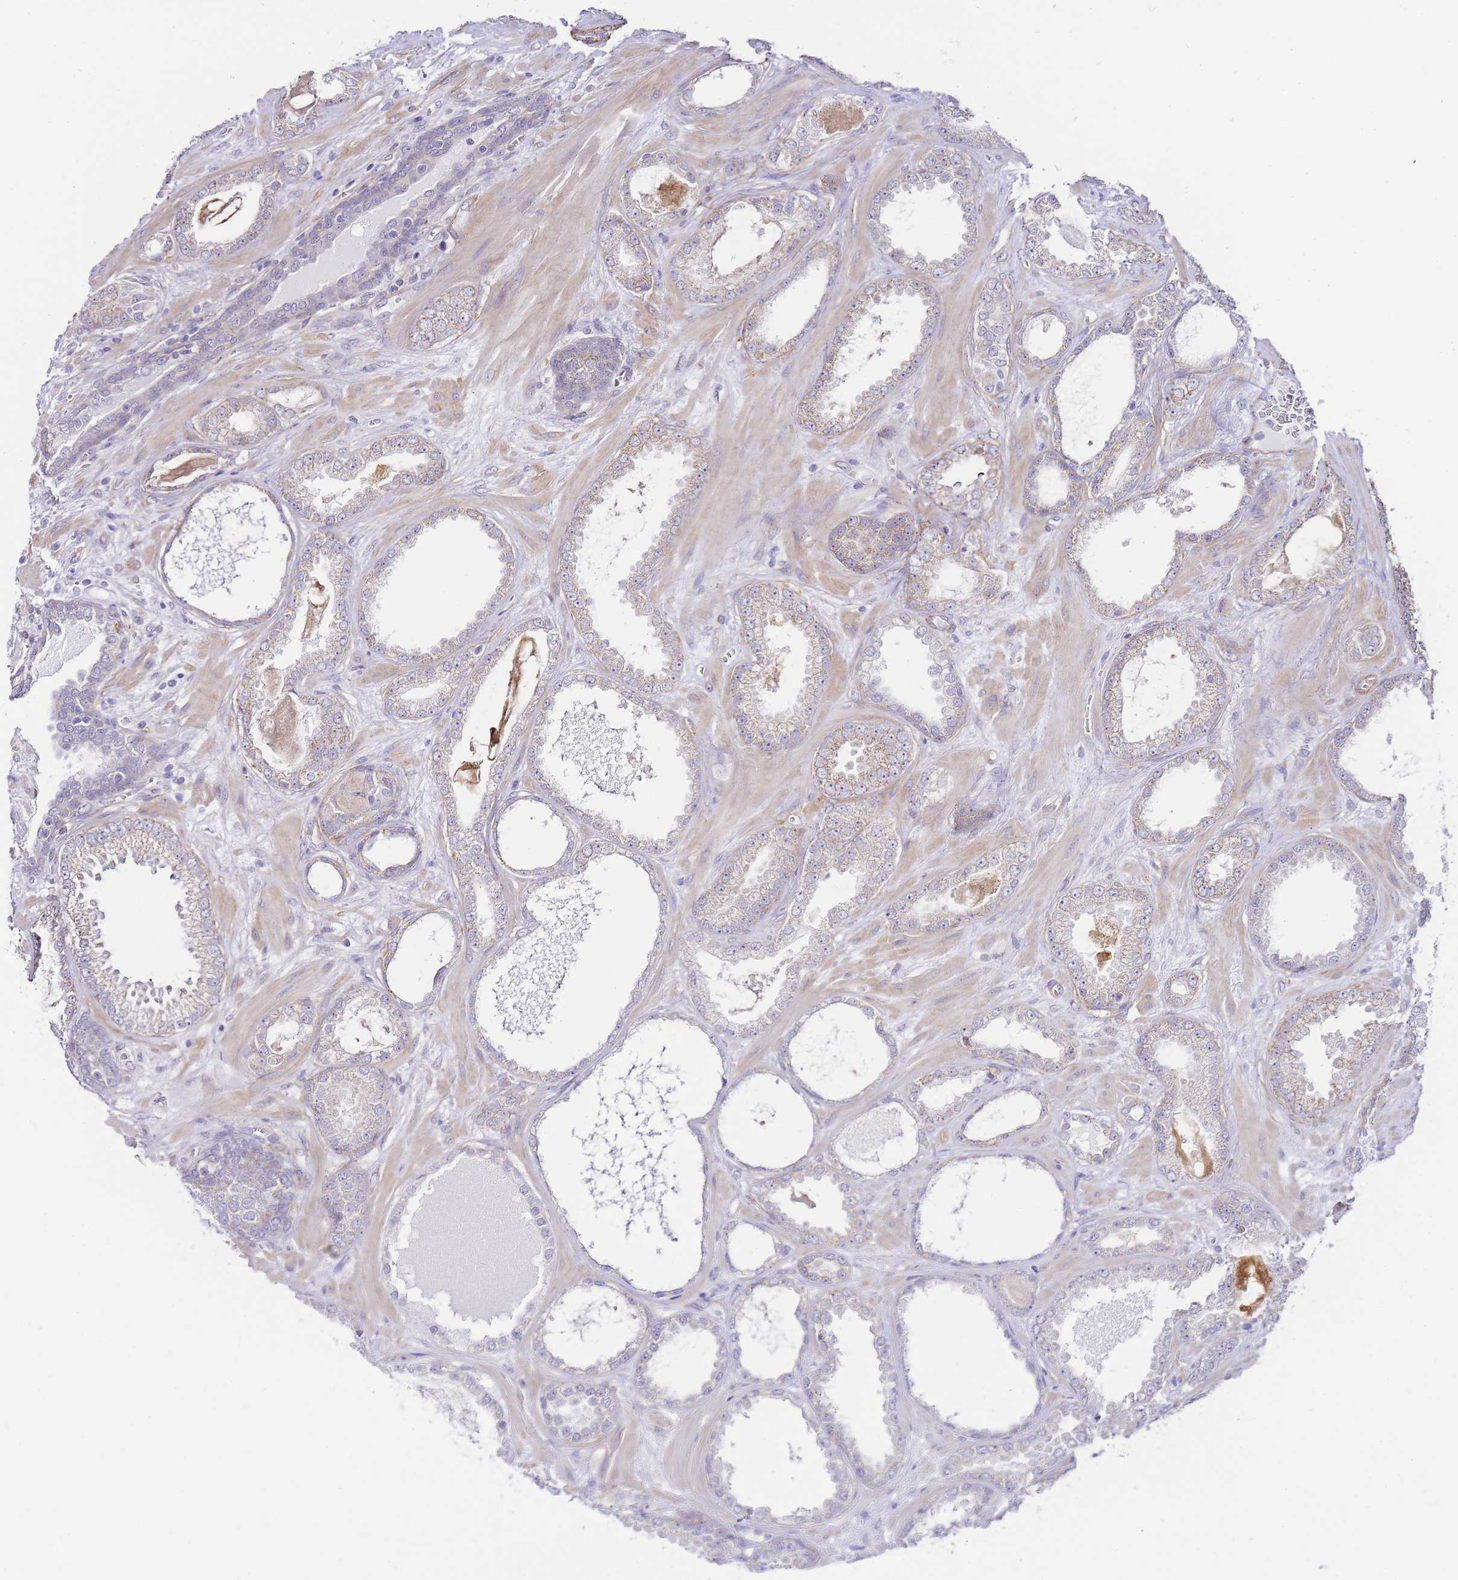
{"staining": {"intensity": "weak", "quantity": "25%-75%", "location": "cytoplasmic/membranous"}, "tissue": "prostate cancer", "cell_type": "Tumor cells", "image_type": "cancer", "snomed": [{"axis": "morphology", "description": "Adenocarcinoma, Low grade"}, {"axis": "topography", "description": "Prostate"}], "caption": "Prostate adenocarcinoma (low-grade) was stained to show a protein in brown. There is low levels of weak cytoplasmic/membranous positivity in about 25%-75% of tumor cells.", "gene": "PDCD7", "patient": {"sex": "male", "age": 57}}